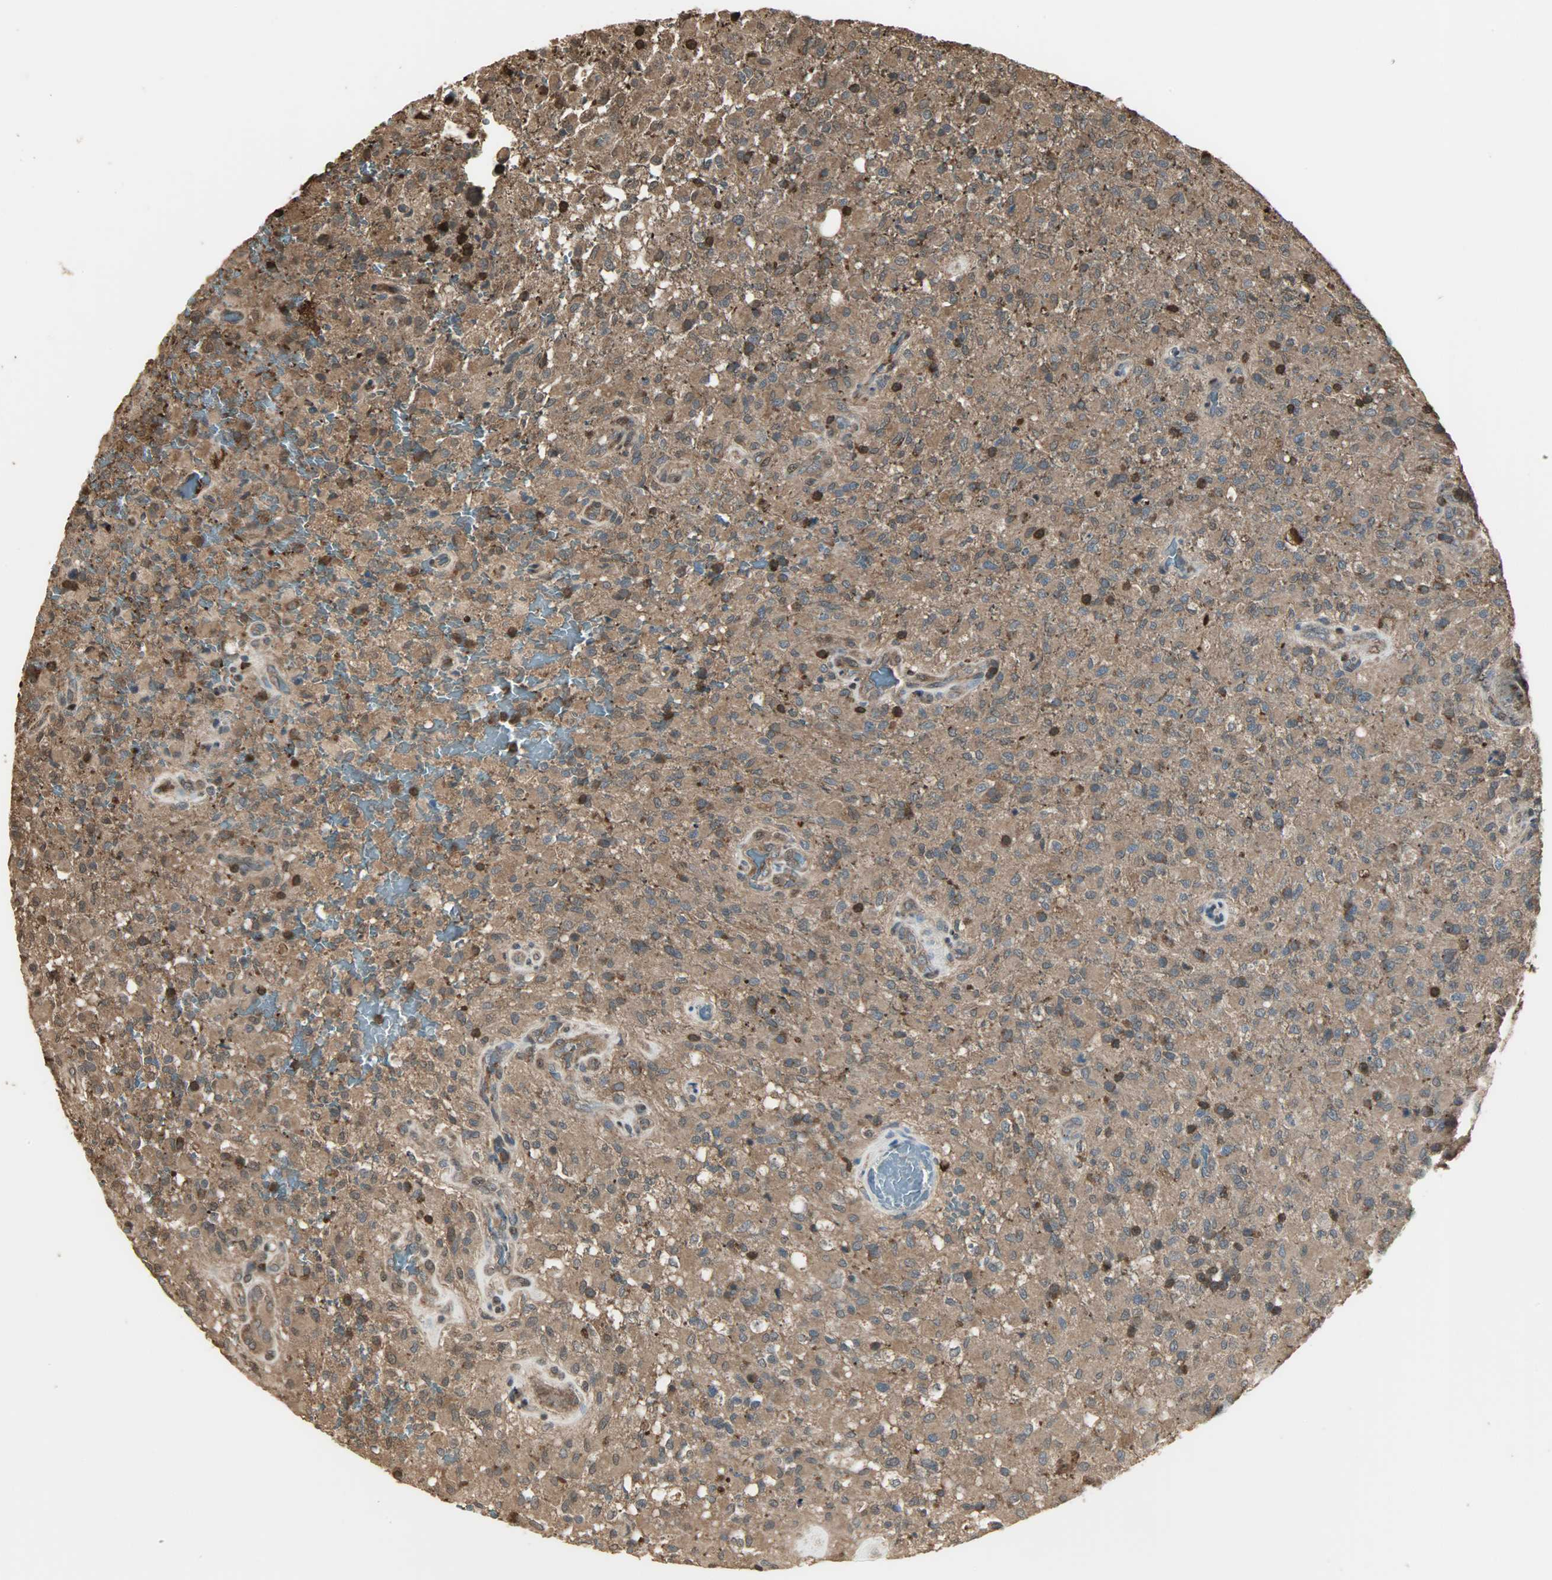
{"staining": {"intensity": "strong", "quantity": "25%-75%", "location": "cytoplasmic/membranous,nuclear"}, "tissue": "glioma", "cell_type": "Tumor cells", "image_type": "cancer", "snomed": [{"axis": "morphology", "description": "Glioma, malignant, High grade"}, {"axis": "topography", "description": "Brain"}], "caption": "The micrograph shows immunohistochemical staining of high-grade glioma (malignant). There is strong cytoplasmic/membranous and nuclear expression is appreciated in about 25%-75% of tumor cells.", "gene": "YWHAZ", "patient": {"sex": "male", "age": 71}}